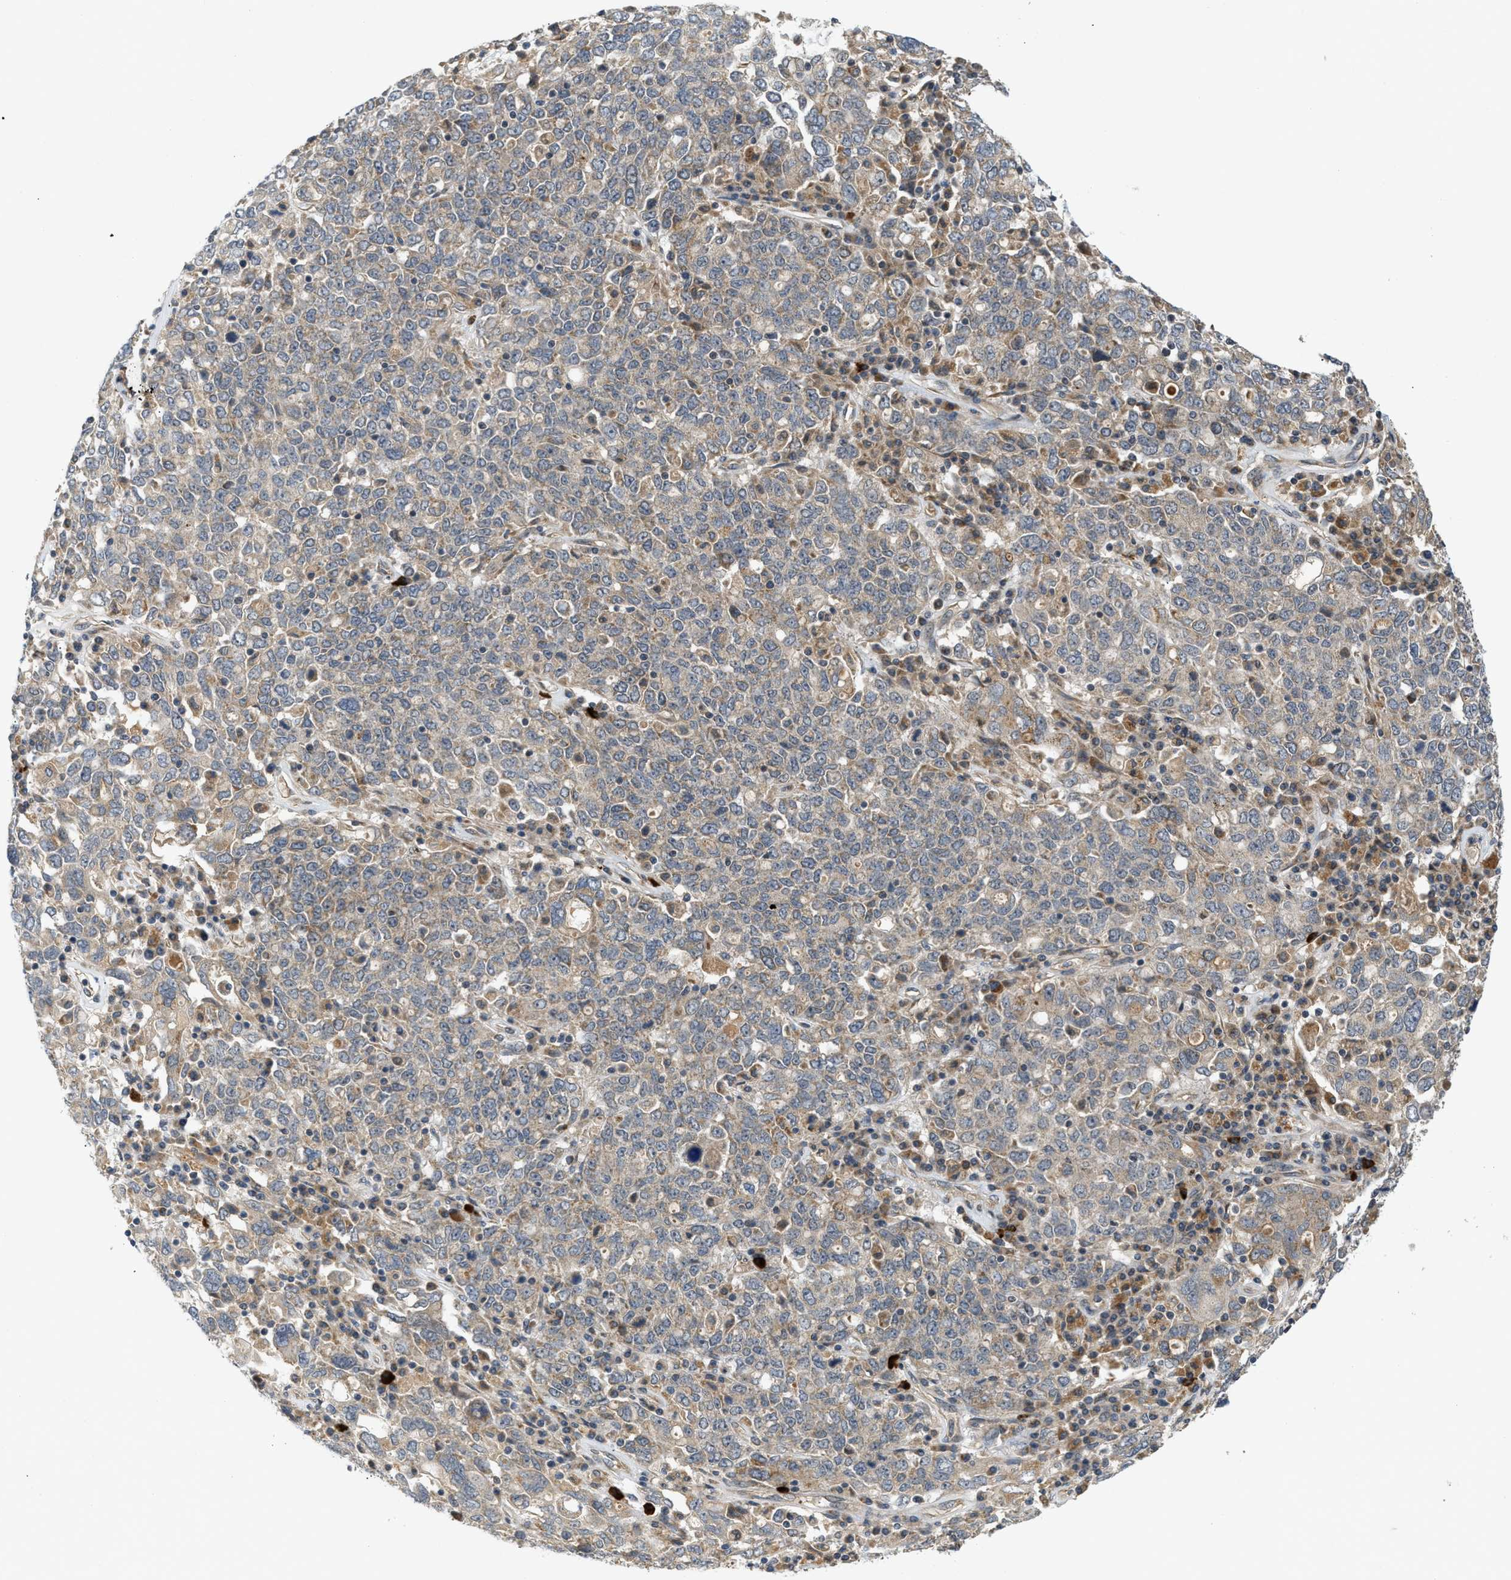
{"staining": {"intensity": "weak", "quantity": "25%-75%", "location": "cytoplasmic/membranous"}, "tissue": "ovarian cancer", "cell_type": "Tumor cells", "image_type": "cancer", "snomed": [{"axis": "morphology", "description": "Carcinoma, endometroid"}, {"axis": "topography", "description": "Ovary"}], "caption": "Immunohistochemistry (IHC) of ovarian endometroid carcinoma shows low levels of weak cytoplasmic/membranous staining in approximately 25%-75% of tumor cells. (DAB IHC, brown staining for protein, blue staining for nuclei).", "gene": "ADCY8", "patient": {"sex": "female", "age": 62}}